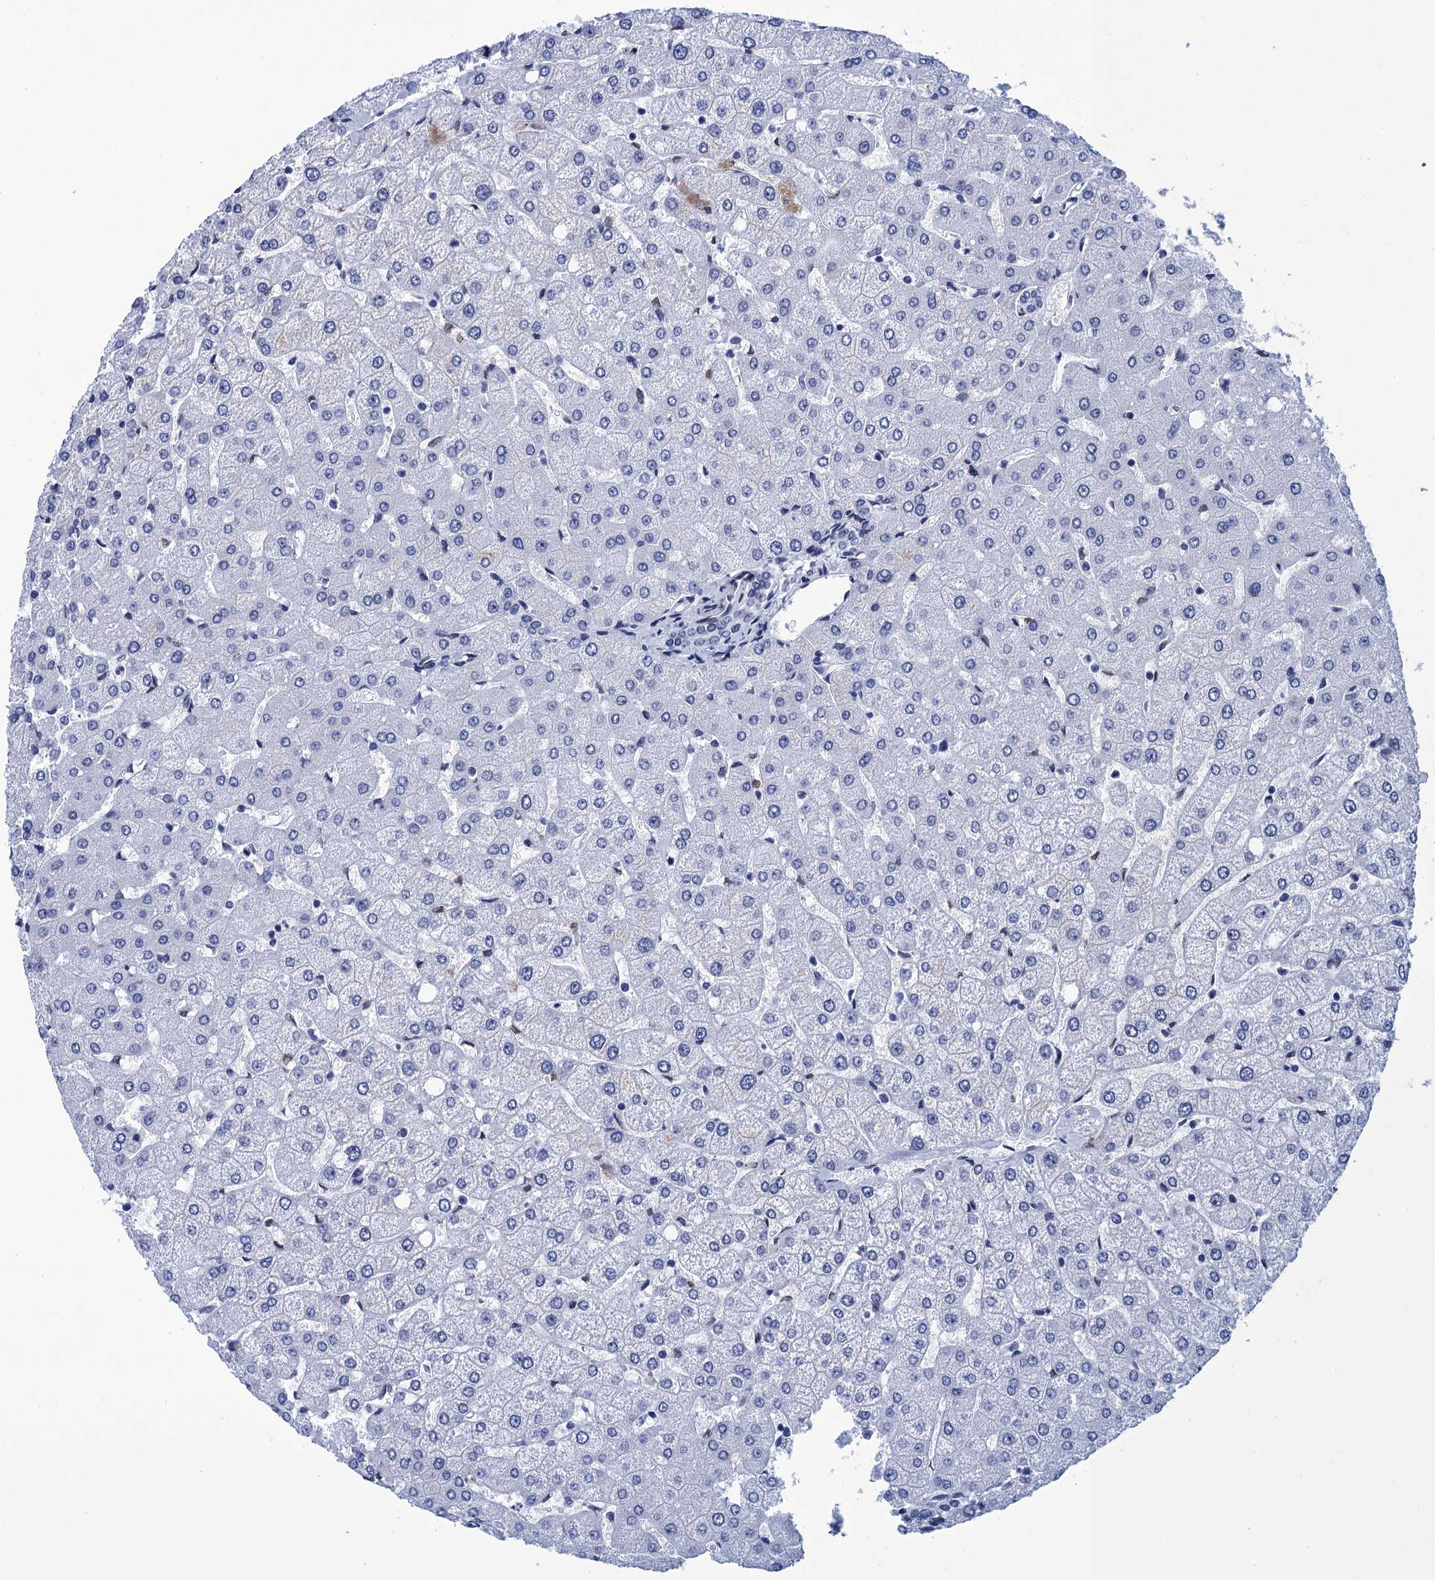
{"staining": {"intensity": "negative", "quantity": "none", "location": "none"}, "tissue": "liver", "cell_type": "Cholangiocytes", "image_type": "normal", "snomed": [{"axis": "morphology", "description": "Normal tissue, NOS"}, {"axis": "topography", "description": "Liver"}], "caption": "IHC photomicrograph of normal liver stained for a protein (brown), which demonstrates no positivity in cholangiocytes. (DAB IHC visualized using brightfield microscopy, high magnification).", "gene": "METTL25", "patient": {"sex": "female", "age": 54}}